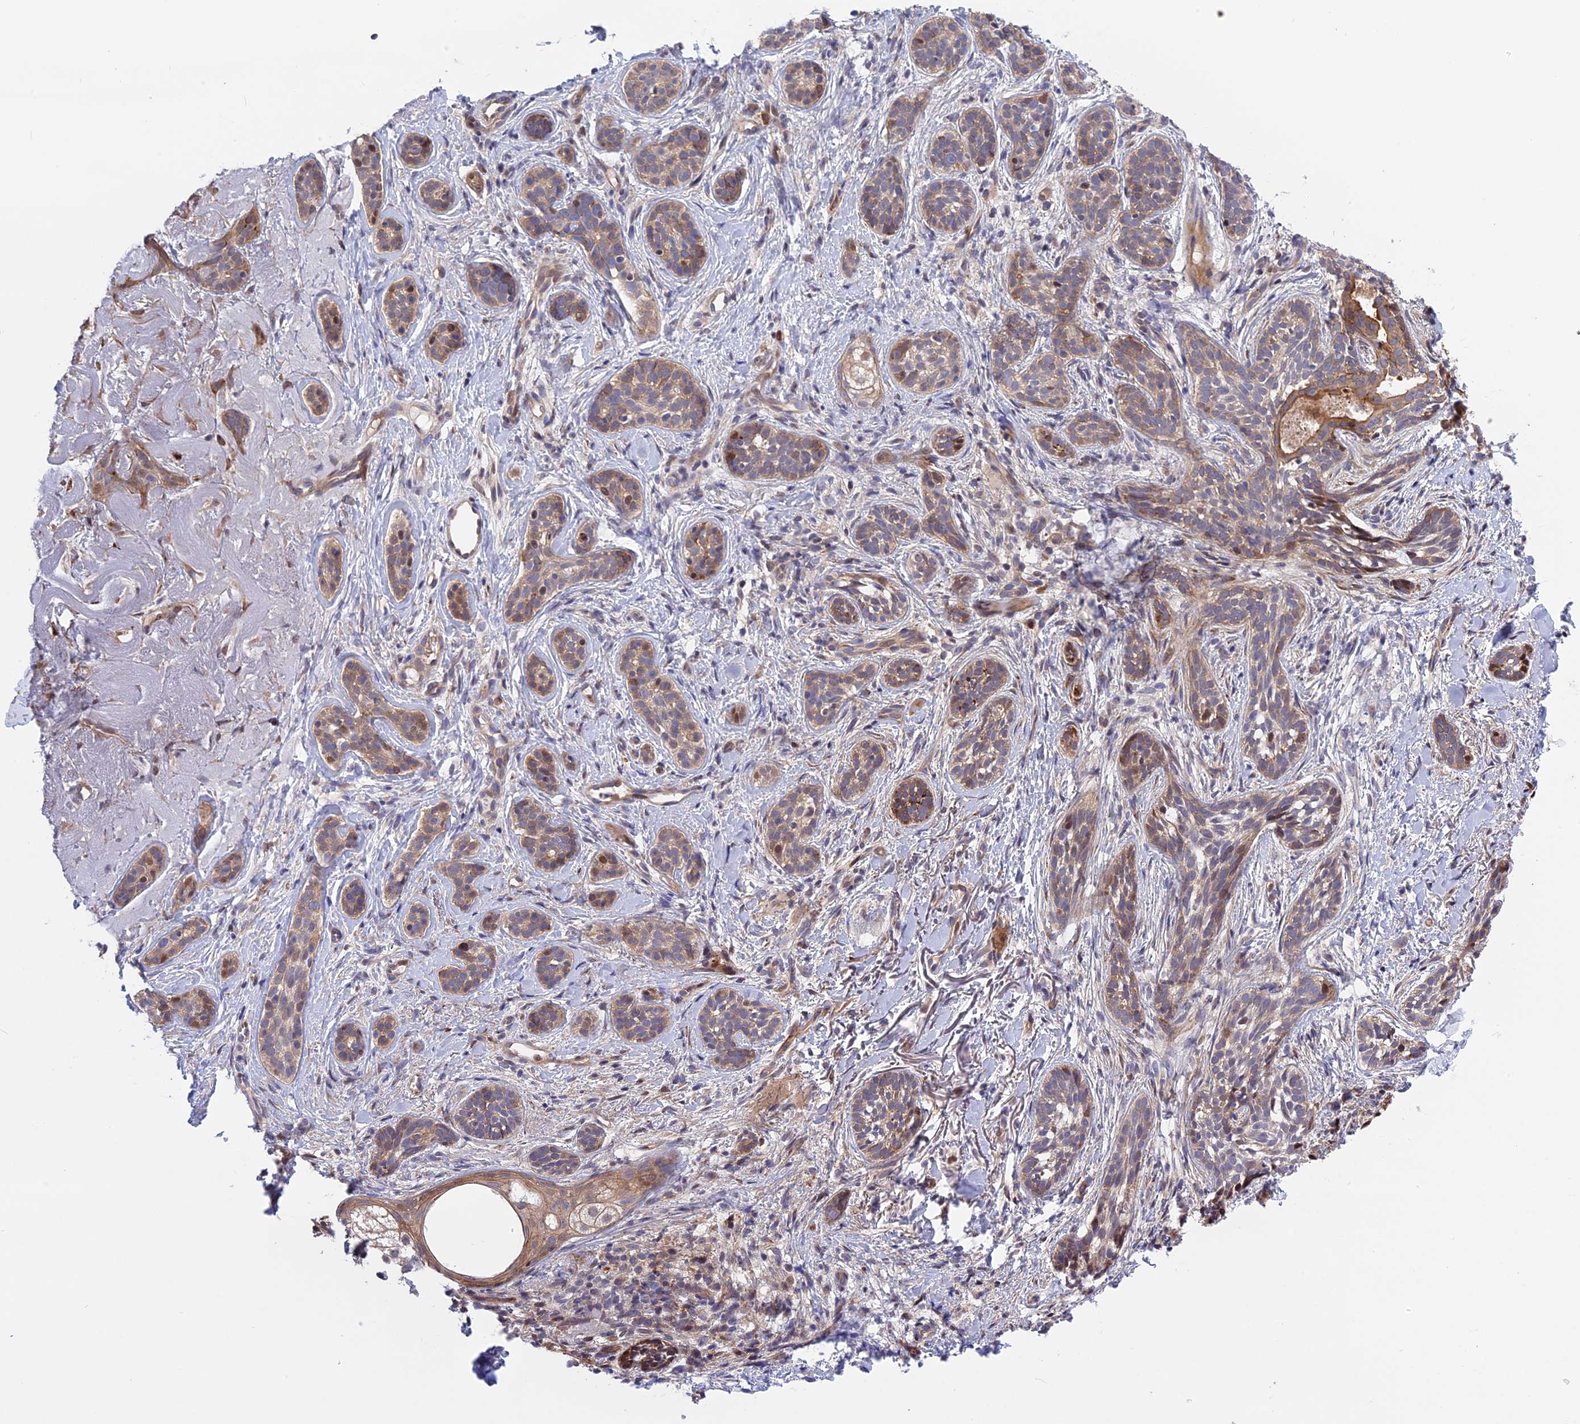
{"staining": {"intensity": "weak", "quantity": ">75%", "location": "cytoplasmic/membranous"}, "tissue": "skin cancer", "cell_type": "Tumor cells", "image_type": "cancer", "snomed": [{"axis": "morphology", "description": "Basal cell carcinoma"}, {"axis": "topography", "description": "Skin"}], "caption": "Tumor cells display weak cytoplasmic/membranous positivity in approximately >75% of cells in skin cancer. (DAB IHC with brightfield microscopy, high magnification).", "gene": "DDX60L", "patient": {"sex": "male", "age": 71}}